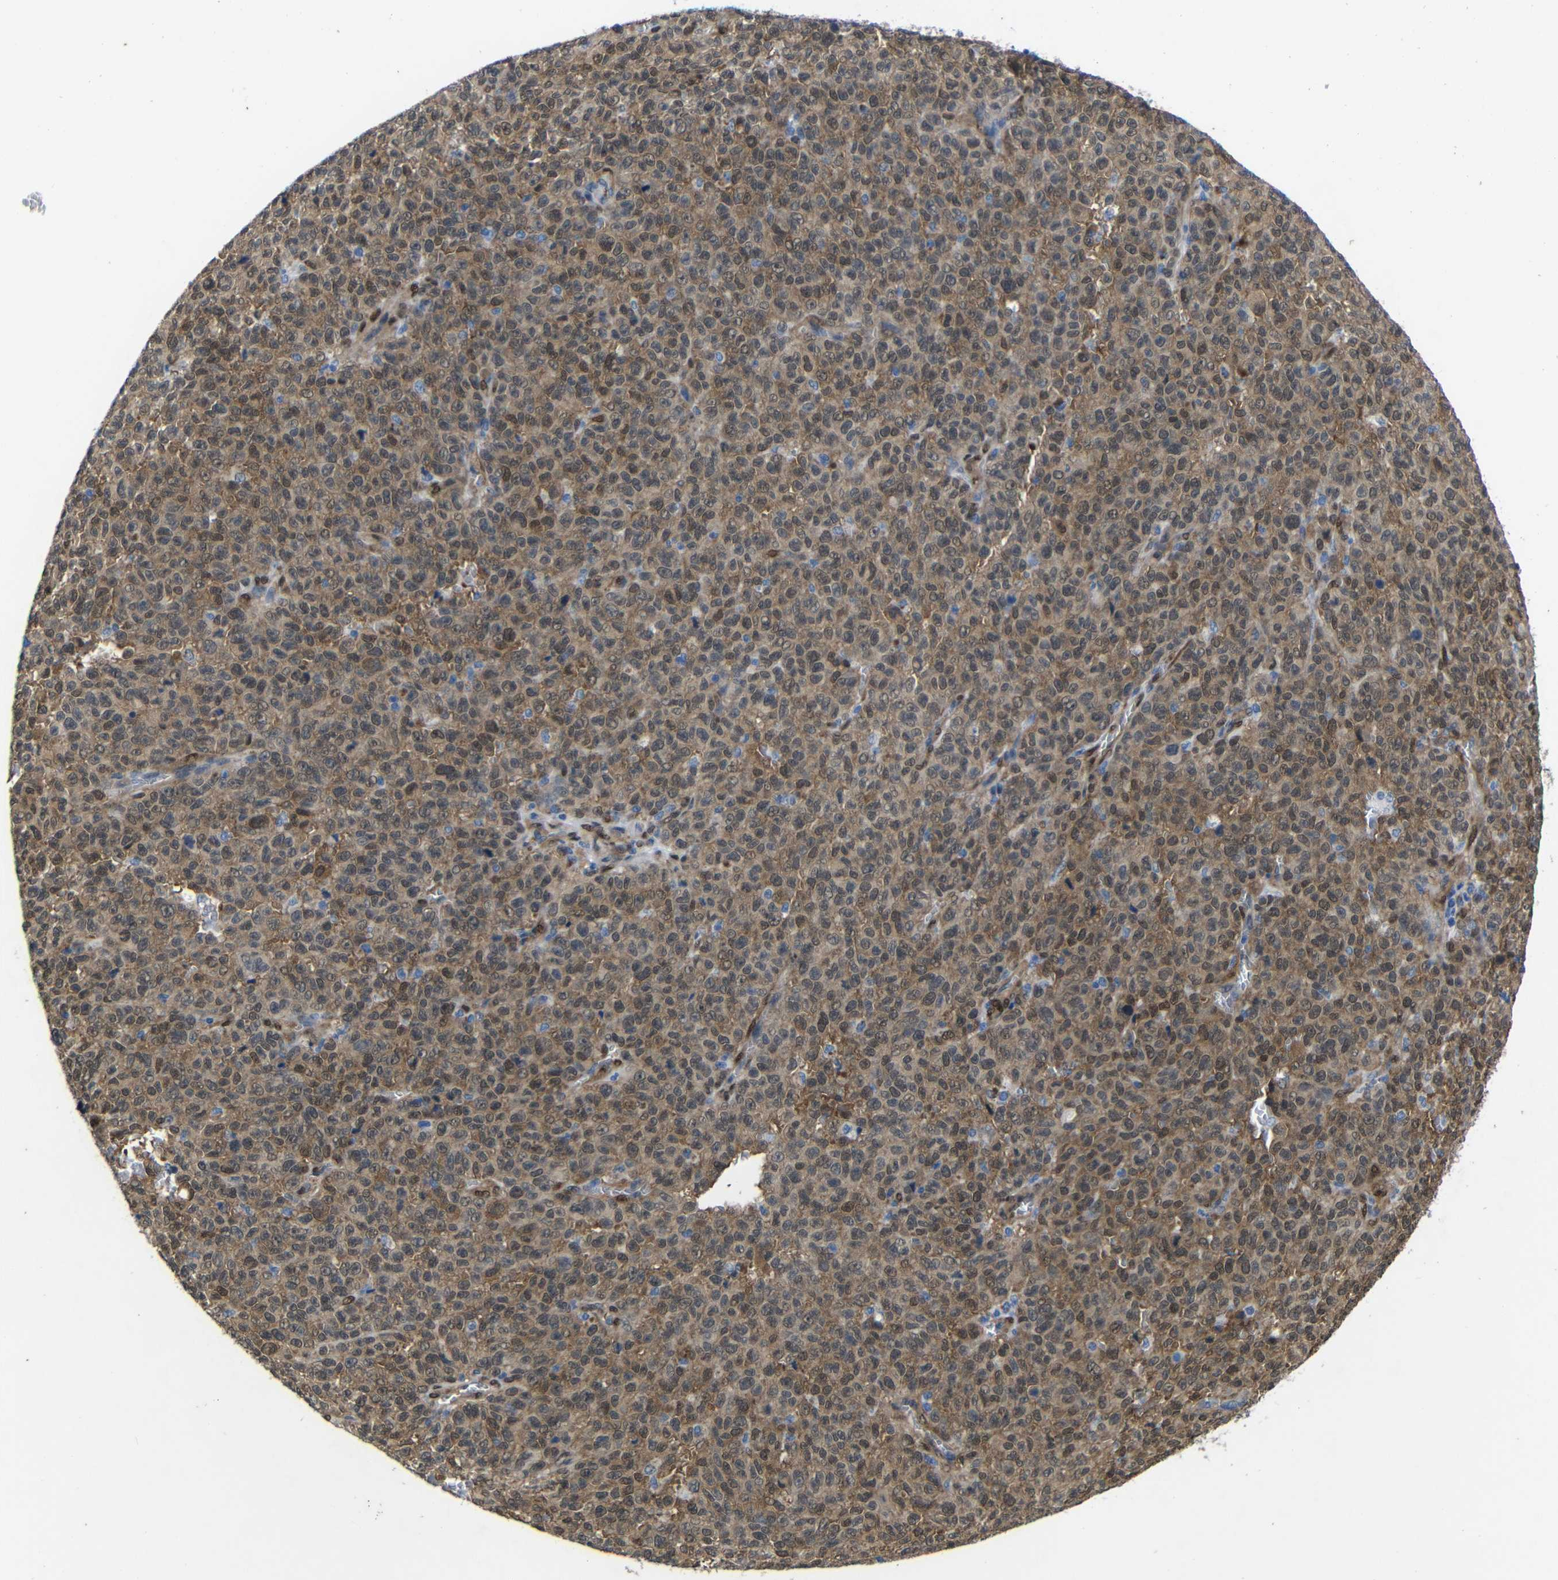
{"staining": {"intensity": "moderate", "quantity": ">75%", "location": "cytoplasmic/membranous"}, "tissue": "melanoma", "cell_type": "Tumor cells", "image_type": "cancer", "snomed": [{"axis": "morphology", "description": "Malignant melanoma, NOS"}, {"axis": "topography", "description": "Skin"}], "caption": "IHC image of malignant melanoma stained for a protein (brown), which demonstrates medium levels of moderate cytoplasmic/membranous staining in approximately >75% of tumor cells.", "gene": "YAP1", "patient": {"sex": "female", "age": 82}}